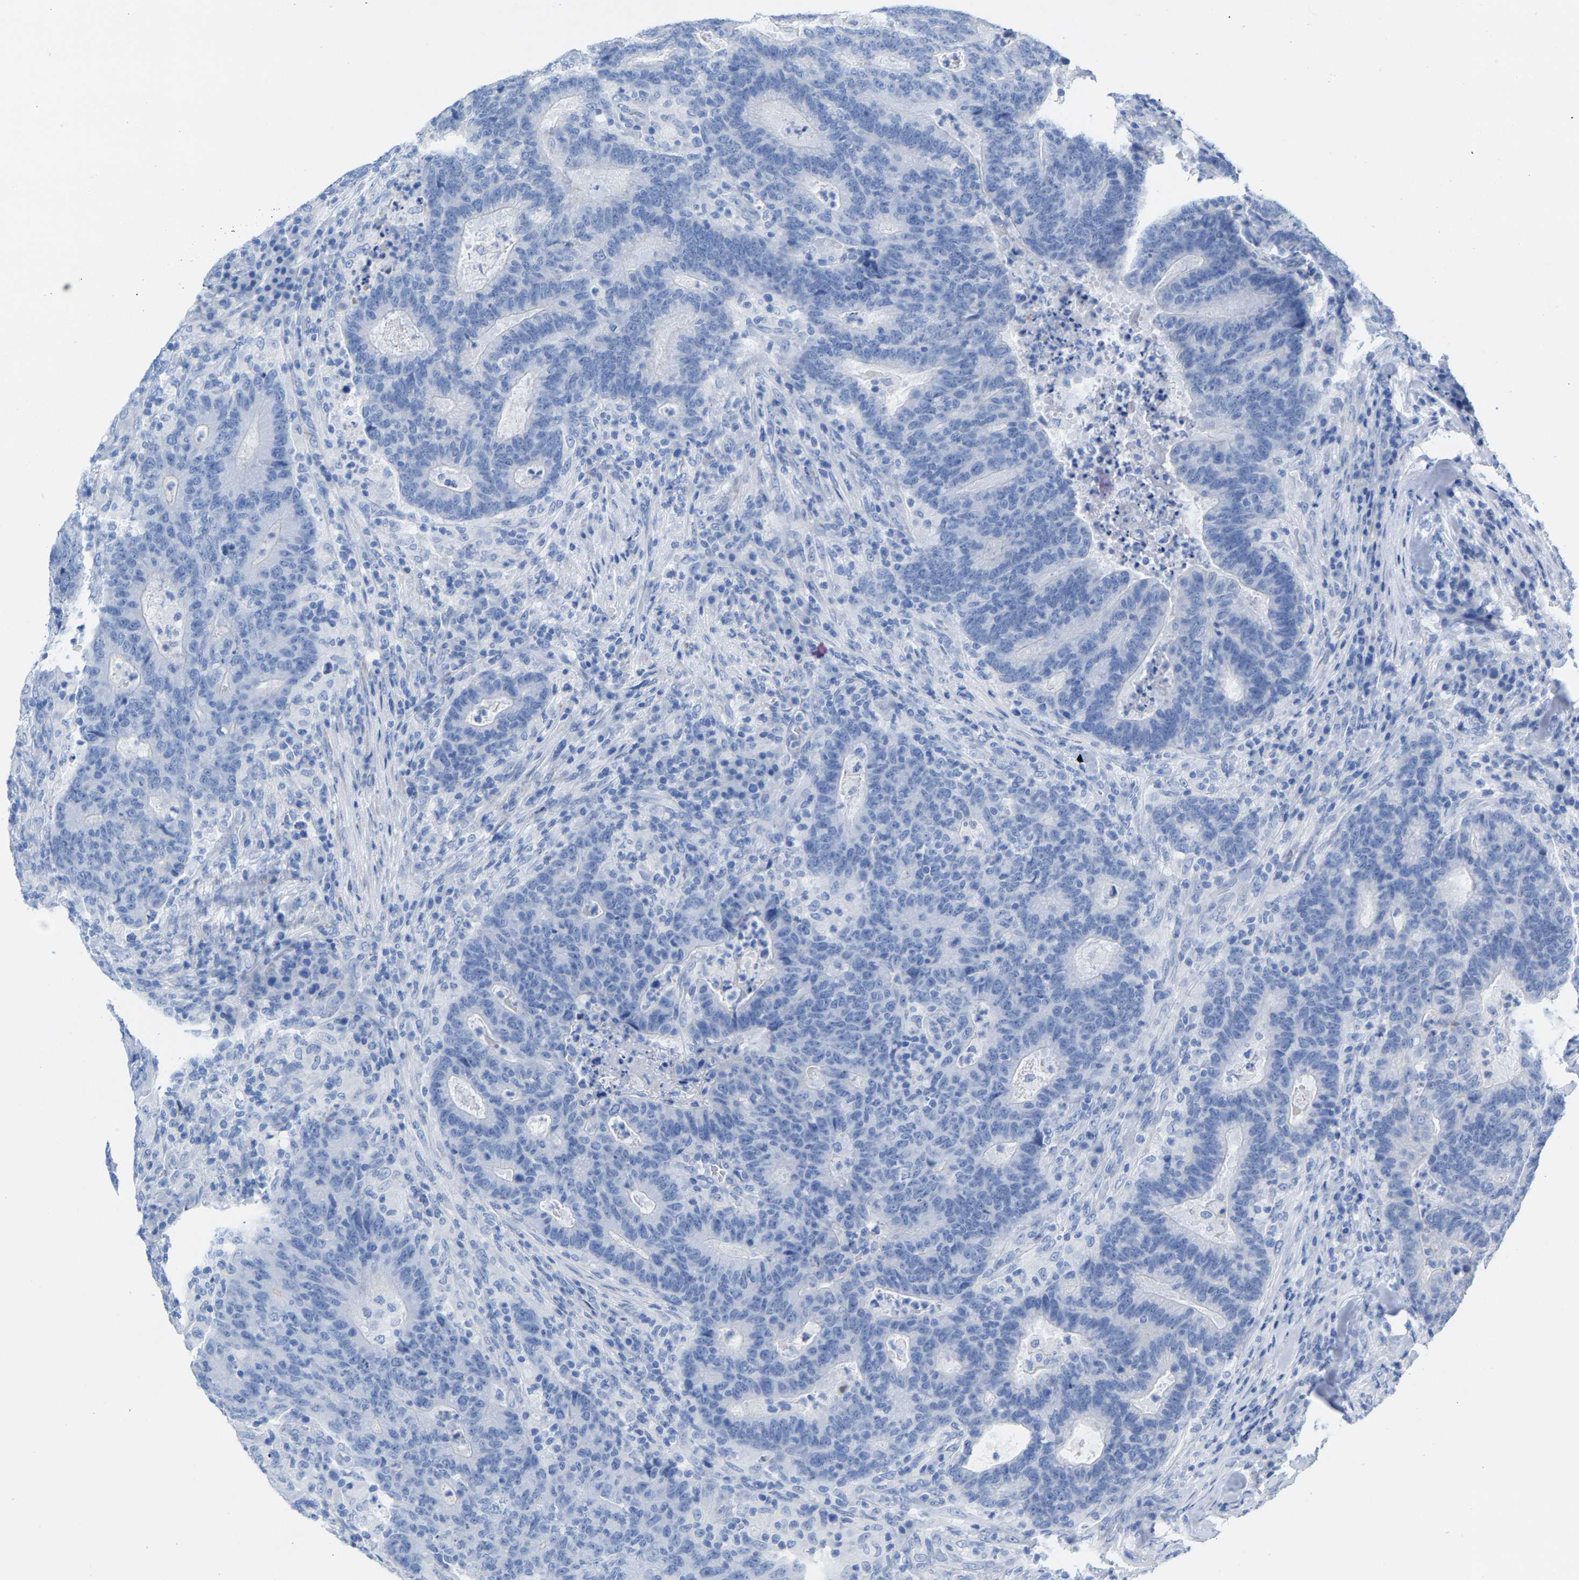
{"staining": {"intensity": "negative", "quantity": "none", "location": "none"}, "tissue": "colorectal cancer", "cell_type": "Tumor cells", "image_type": "cancer", "snomed": [{"axis": "morphology", "description": "Adenocarcinoma, NOS"}, {"axis": "topography", "description": "Colon"}], "caption": "Immunohistochemistry (IHC) micrograph of neoplastic tissue: colorectal adenocarcinoma stained with DAB displays no significant protein staining in tumor cells.", "gene": "CPA1", "patient": {"sex": "female", "age": 75}}